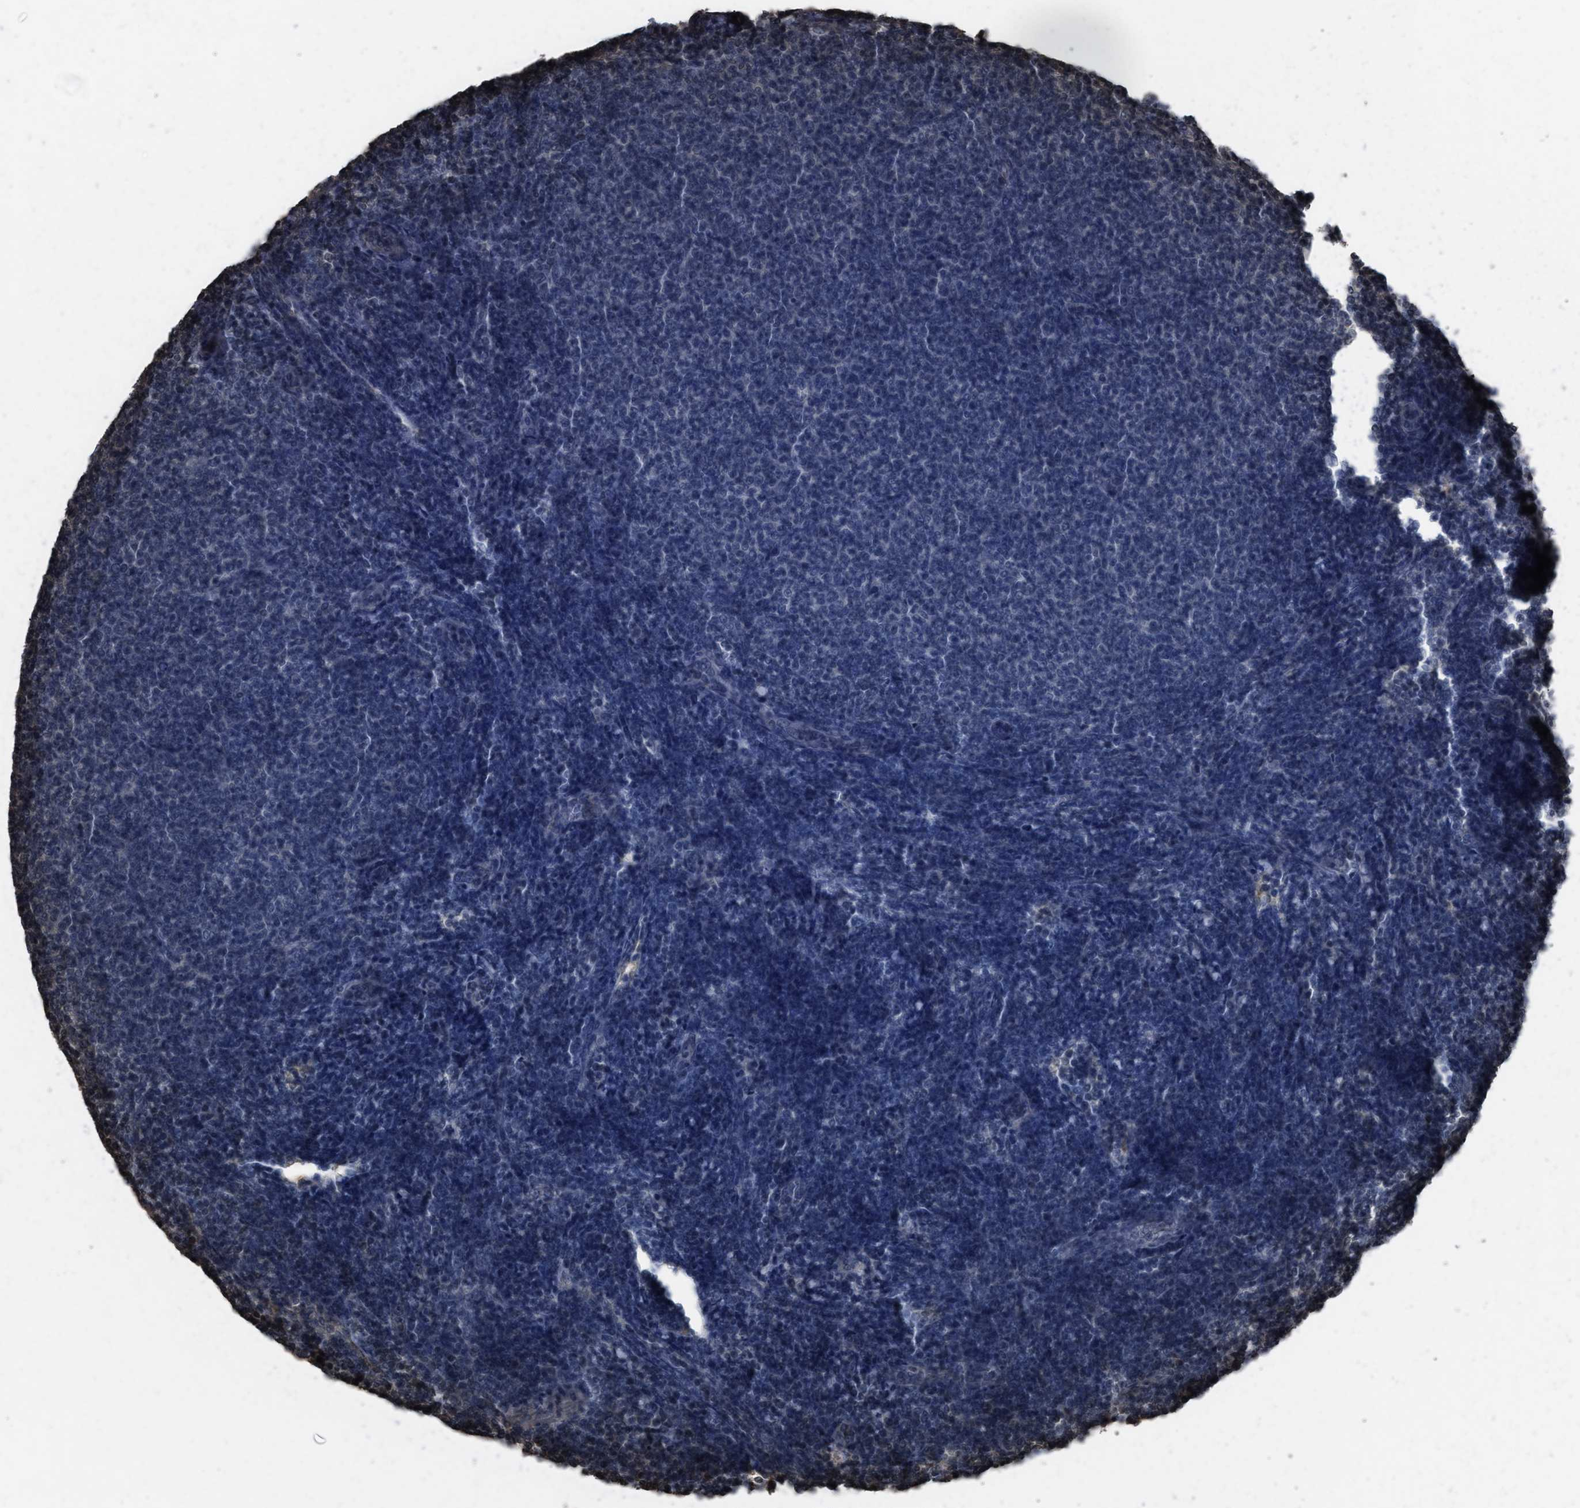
{"staining": {"intensity": "negative", "quantity": "none", "location": "none"}, "tissue": "lymphoma", "cell_type": "Tumor cells", "image_type": "cancer", "snomed": [{"axis": "morphology", "description": "Malignant lymphoma, non-Hodgkin's type, Low grade"}, {"axis": "topography", "description": "Lymph node"}], "caption": "IHC histopathology image of human lymphoma stained for a protein (brown), which shows no positivity in tumor cells.", "gene": "ARHGDIA", "patient": {"sex": "male", "age": 66}}